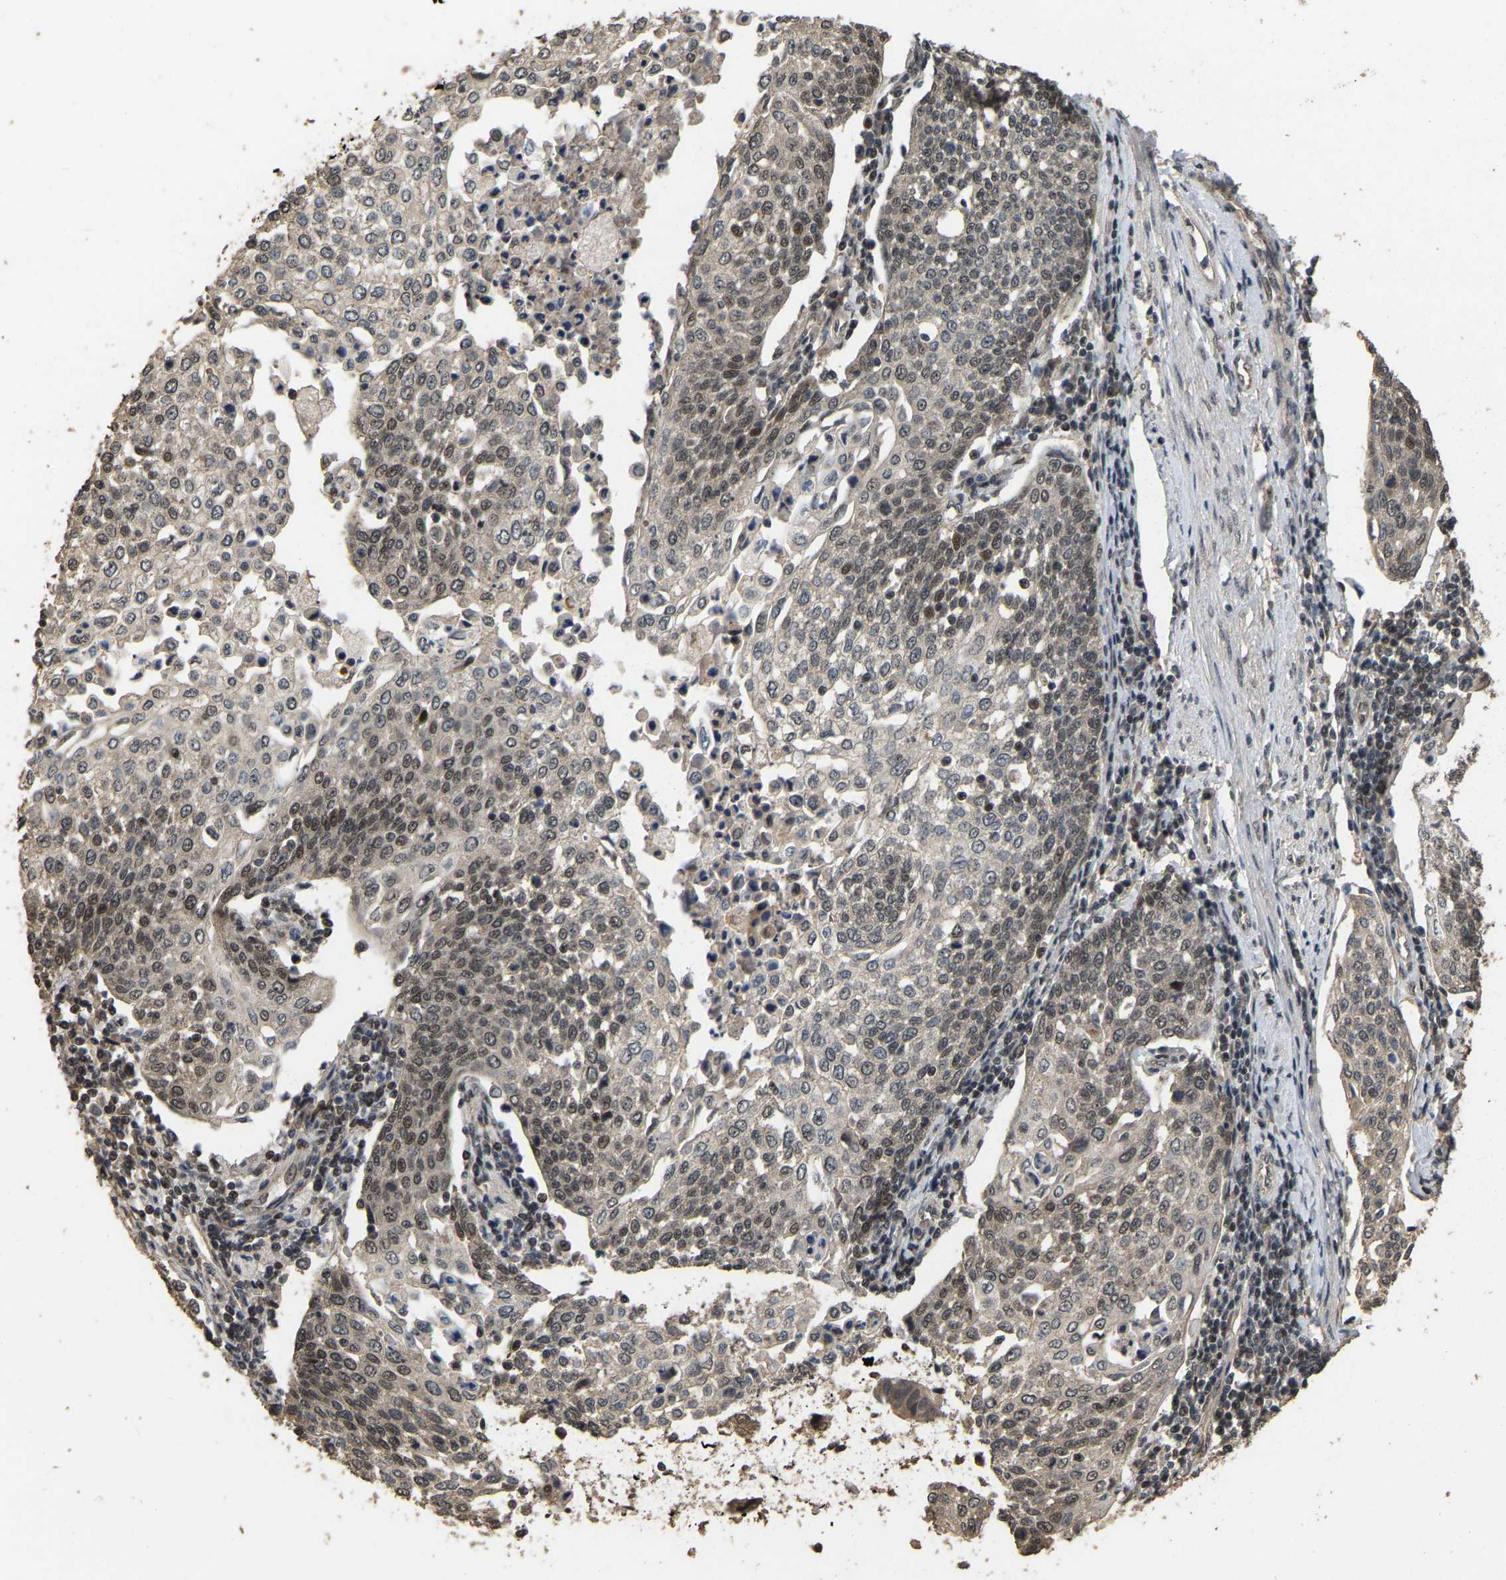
{"staining": {"intensity": "weak", "quantity": "25%-75%", "location": "nuclear"}, "tissue": "cervical cancer", "cell_type": "Tumor cells", "image_type": "cancer", "snomed": [{"axis": "morphology", "description": "Squamous cell carcinoma, NOS"}, {"axis": "topography", "description": "Cervix"}], "caption": "Immunohistochemical staining of human cervical cancer displays low levels of weak nuclear positivity in approximately 25%-75% of tumor cells.", "gene": "ARHGAP23", "patient": {"sex": "female", "age": 34}}